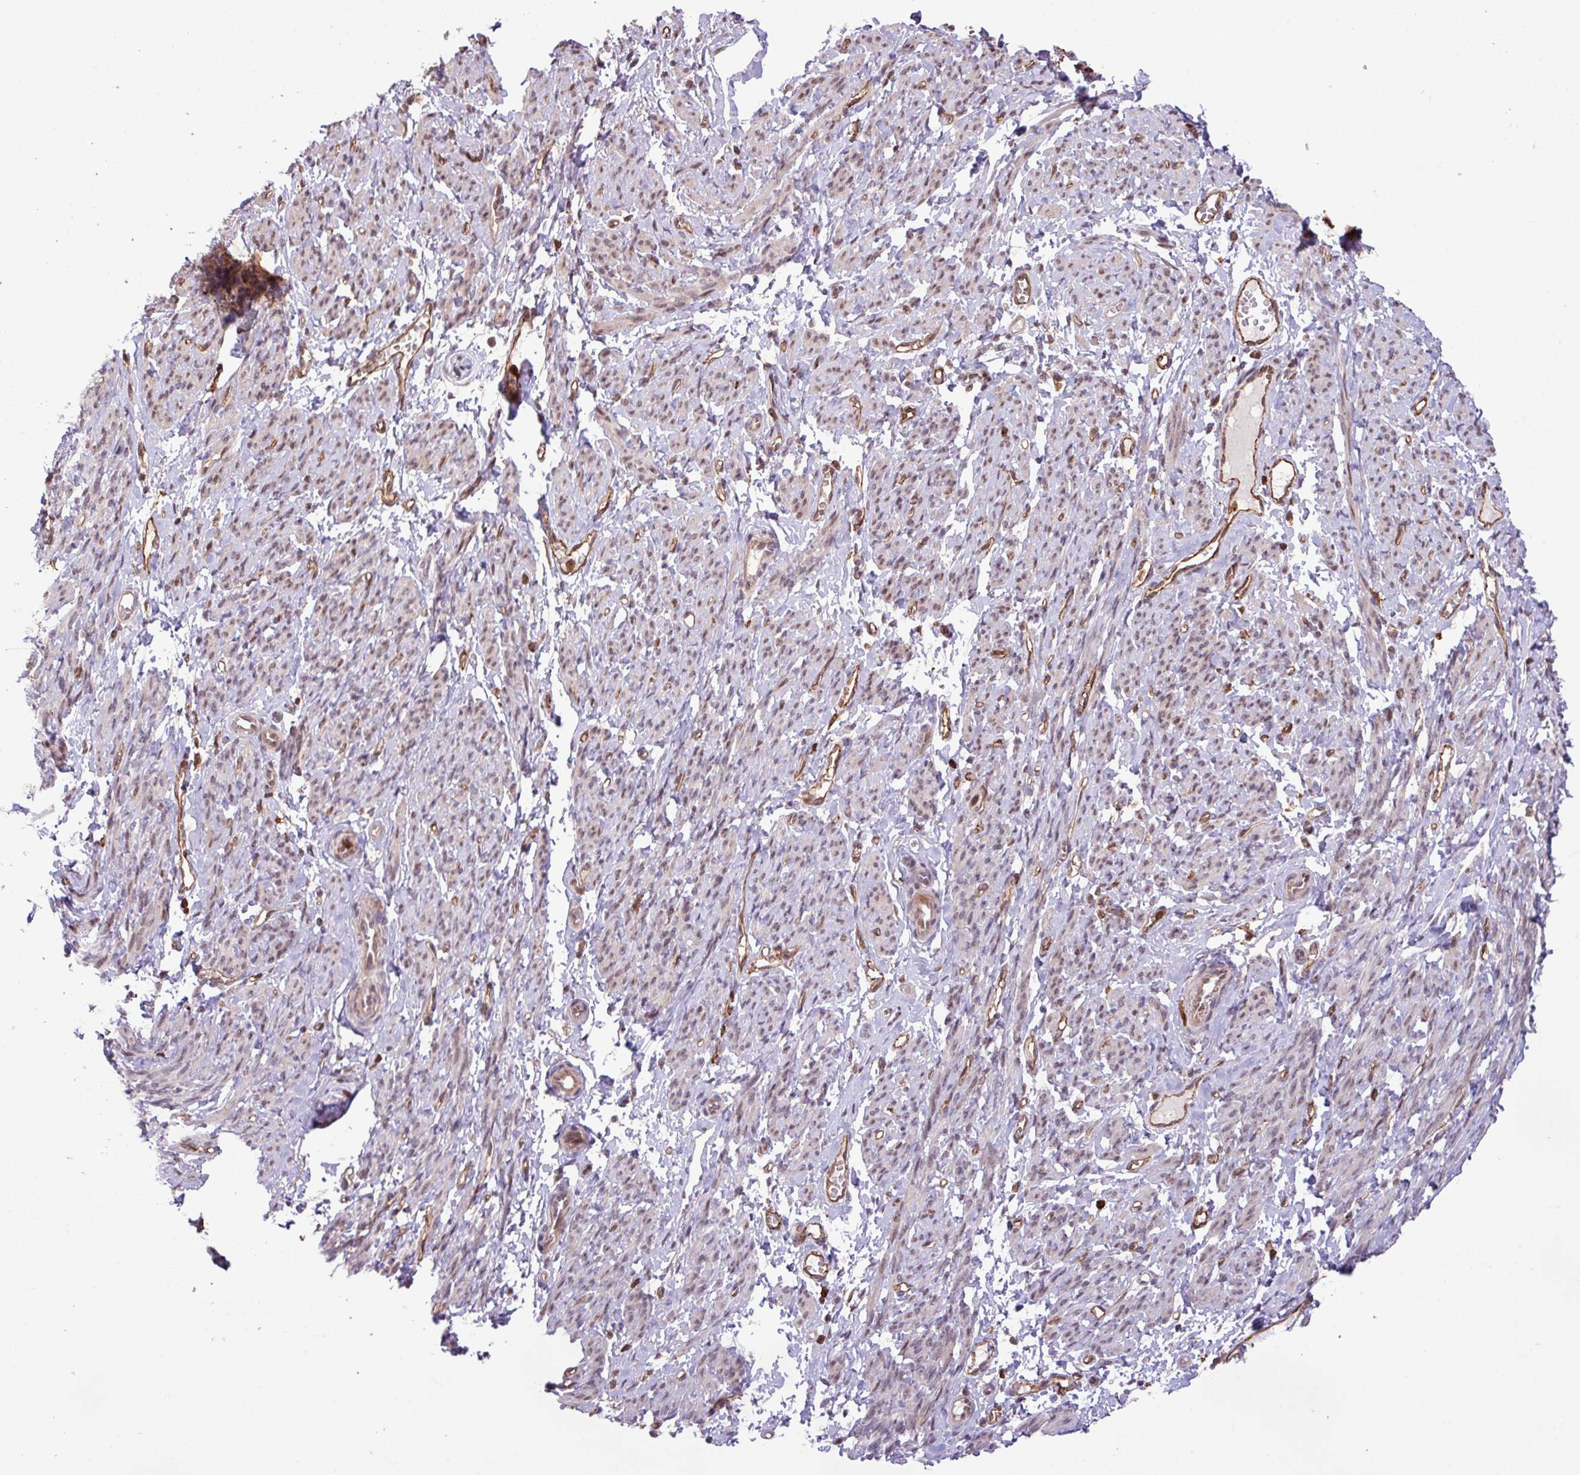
{"staining": {"intensity": "moderate", "quantity": "25%-75%", "location": "nuclear"}, "tissue": "smooth muscle", "cell_type": "Smooth muscle cells", "image_type": "normal", "snomed": [{"axis": "morphology", "description": "Normal tissue, NOS"}, {"axis": "topography", "description": "Smooth muscle"}], "caption": "Normal smooth muscle shows moderate nuclear positivity in approximately 25%-75% of smooth muscle cells.", "gene": "GON7", "patient": {"sex": "female", "age": 65}}